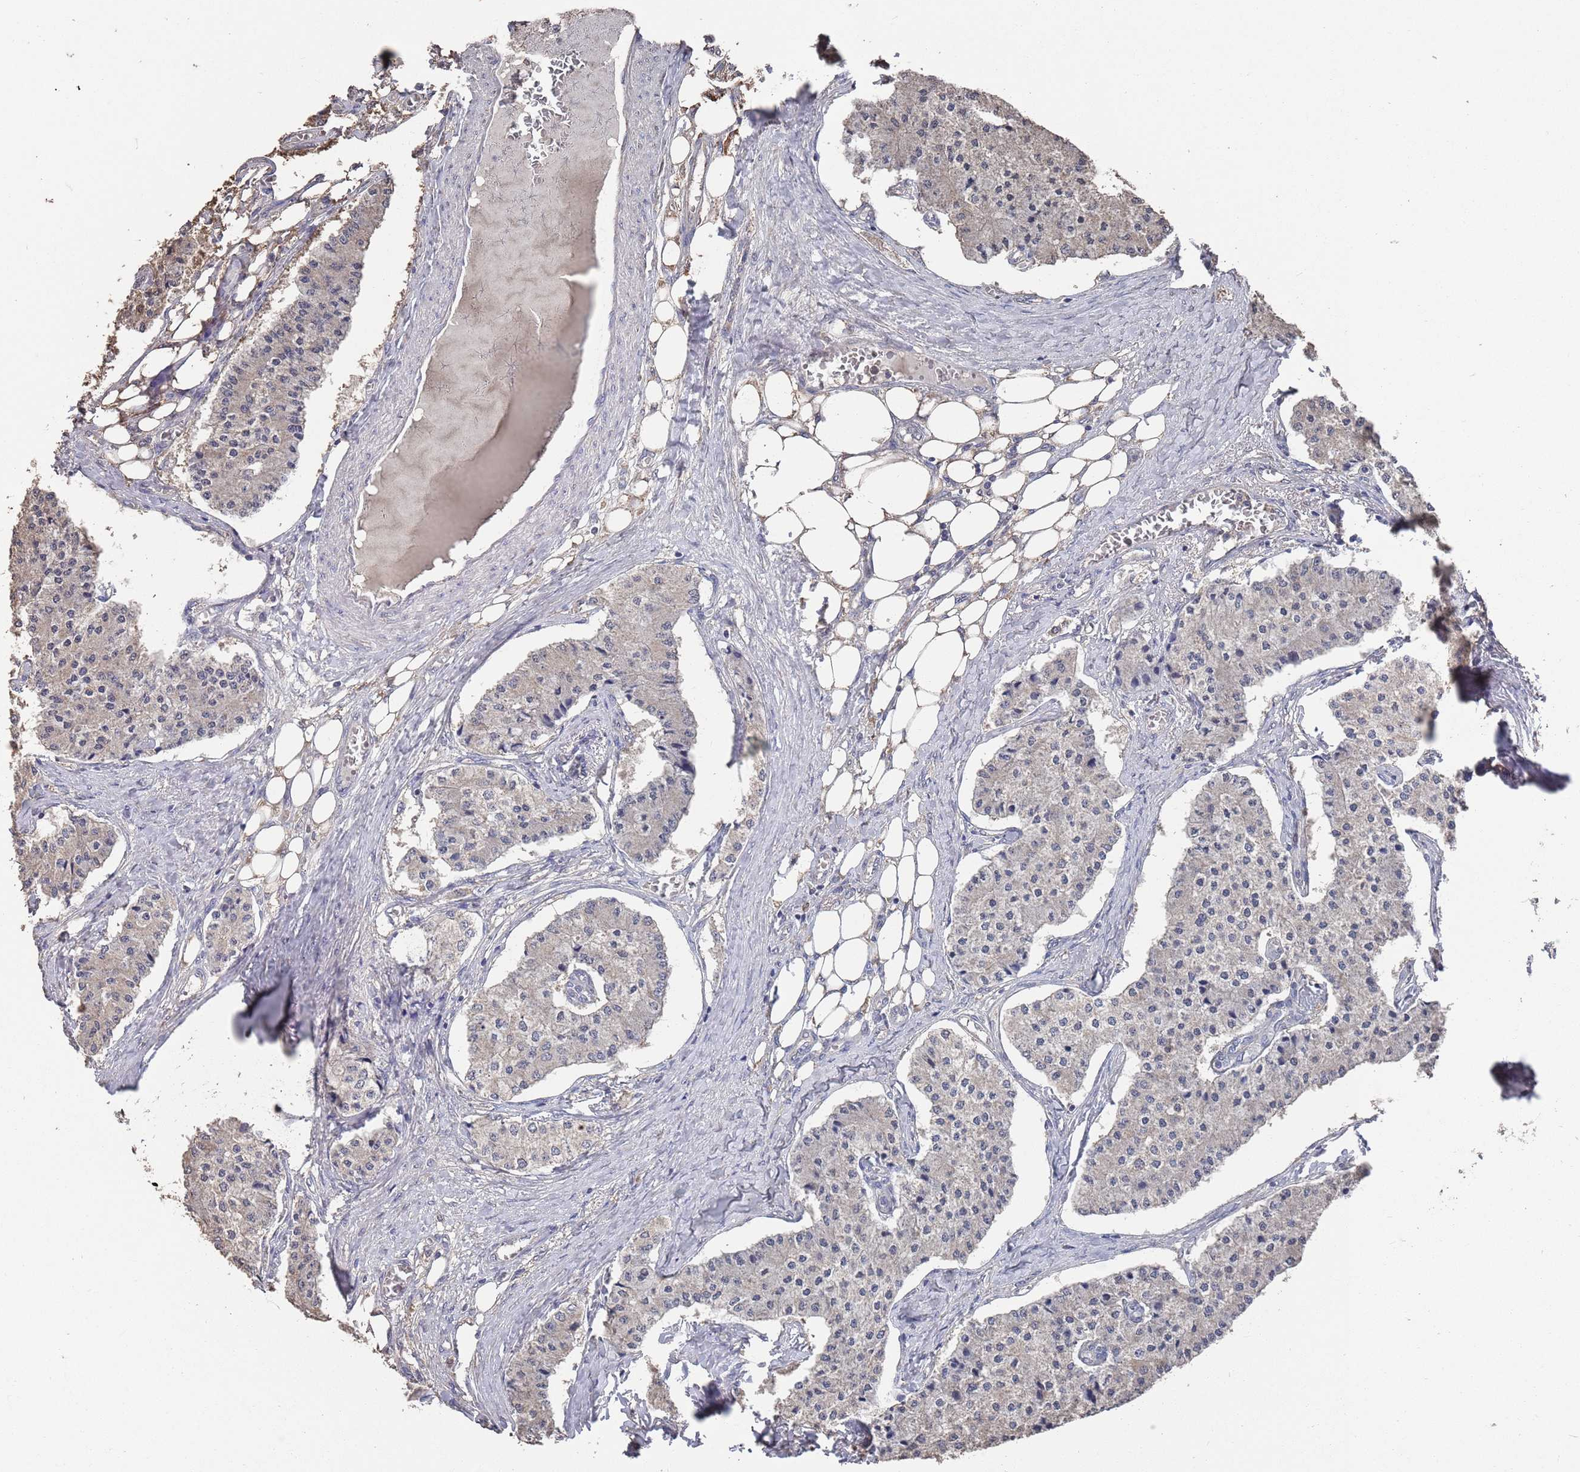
{"staining": {"intensity": "weak", "quantity": "<25%", "location": "cytoplasmic/membranous"}, "tissue": "carcinoid", "cell_type": "Tumor cells", "image_type": "cancer", "snomed": [{"axis": "morphology", "description": "Carcinoid, malignant, NOS"}, {"axis": "topography", "description": "Colon"}], "caption": "A histopathology image of human carcinoid is negative for staining in tumor cells. The staining is performed using DAB brown chromogen with nuclei counter-stained in using hematoxylin.", "gene": "BTBD18", "patient": {"sex": "female", "age": 52}}